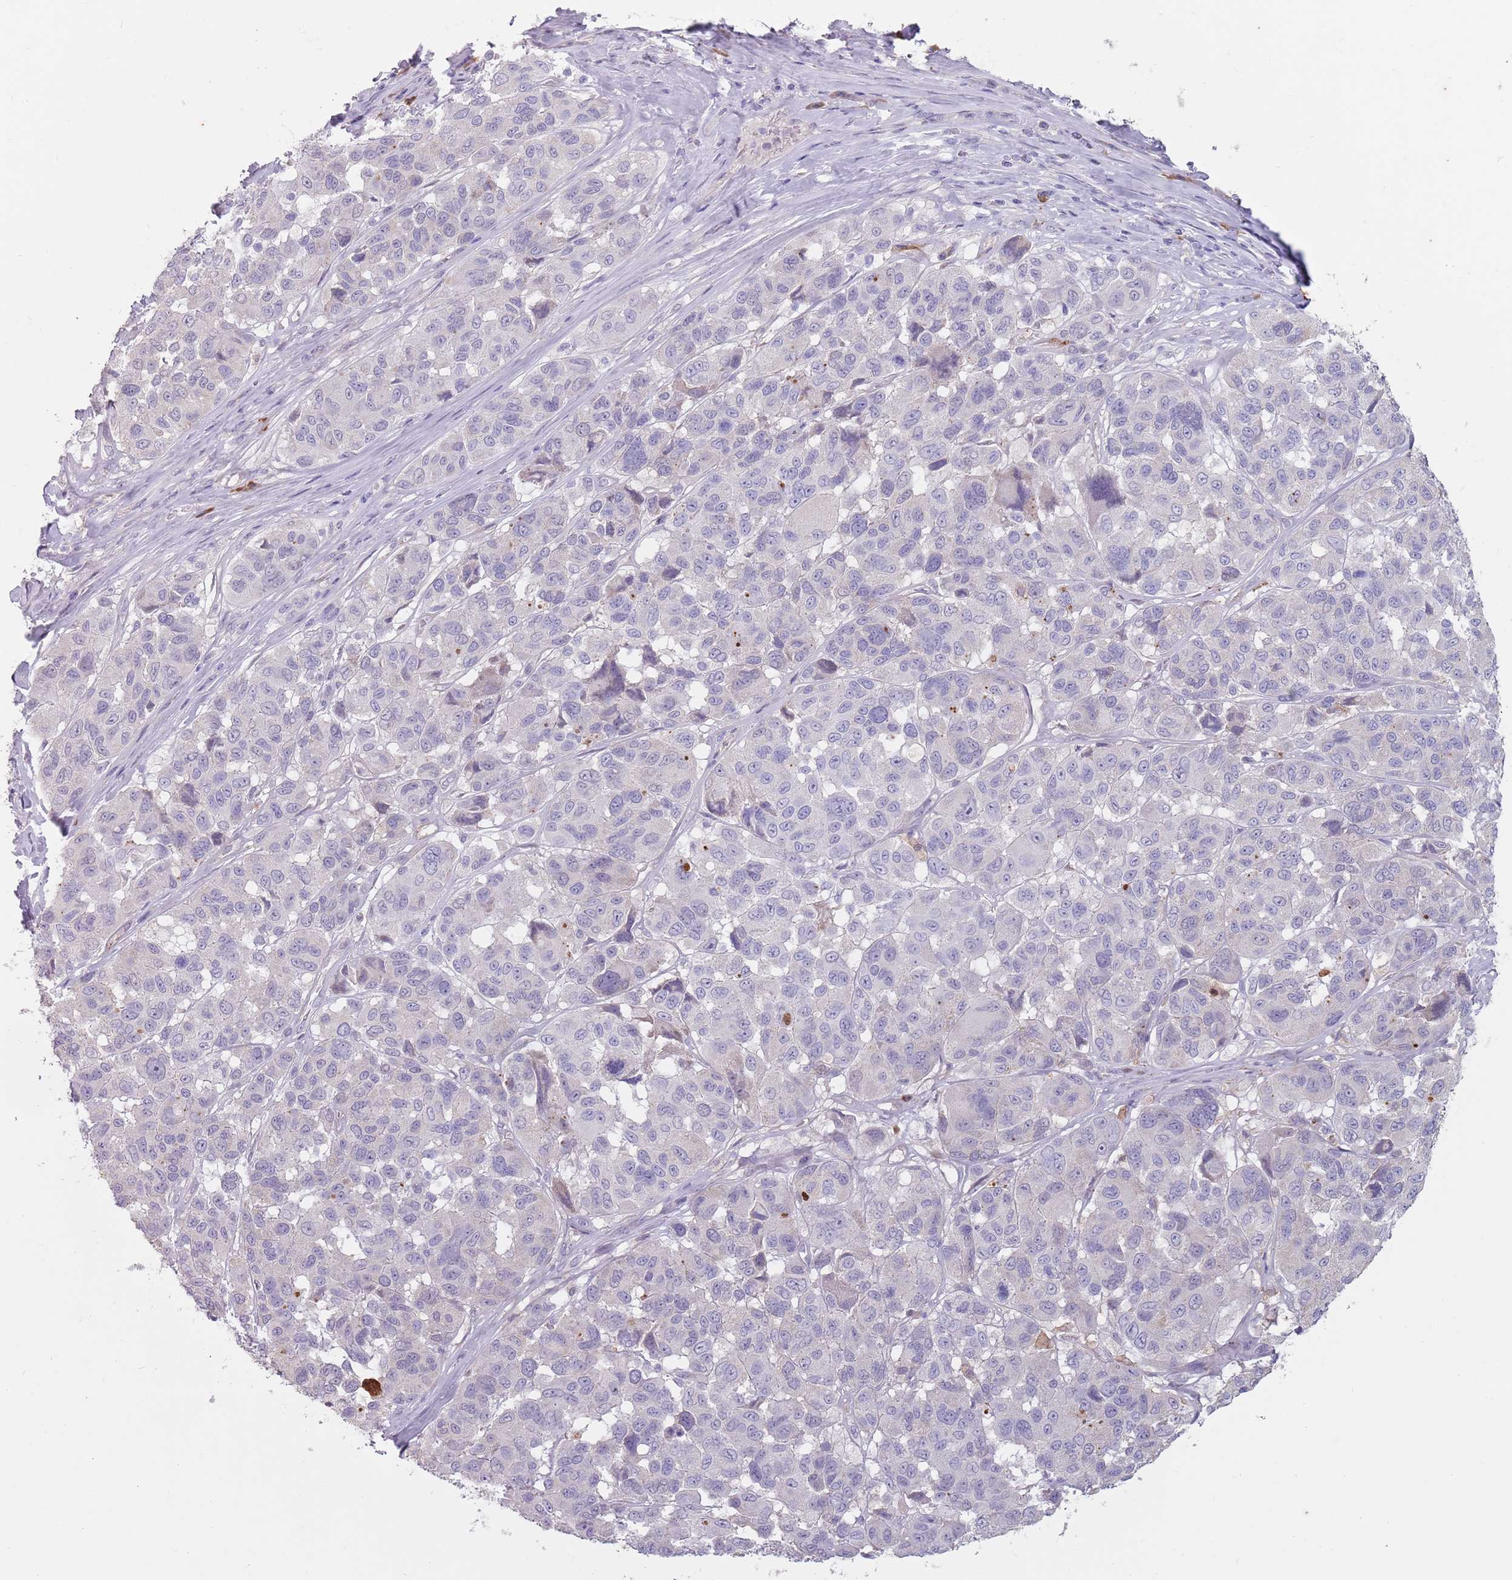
{"staining": {"intensity": "negative", "quantity": "none", "location": "none"}, "tissue": "melanoma", "cell_type": "Tumor cells", "image_type": "cancer", "snomed": [{"axis": "morphology", "description": "Malignant melanoma, NOS"}, {"axis": "topography", "description": "Skin"}], "caption": "This is an immunohistochemistry photomicrograph of melanoma. There is no expression in tumor cells.", "gene": "DXO", "patient": {"sex": "female", "age": 66}}